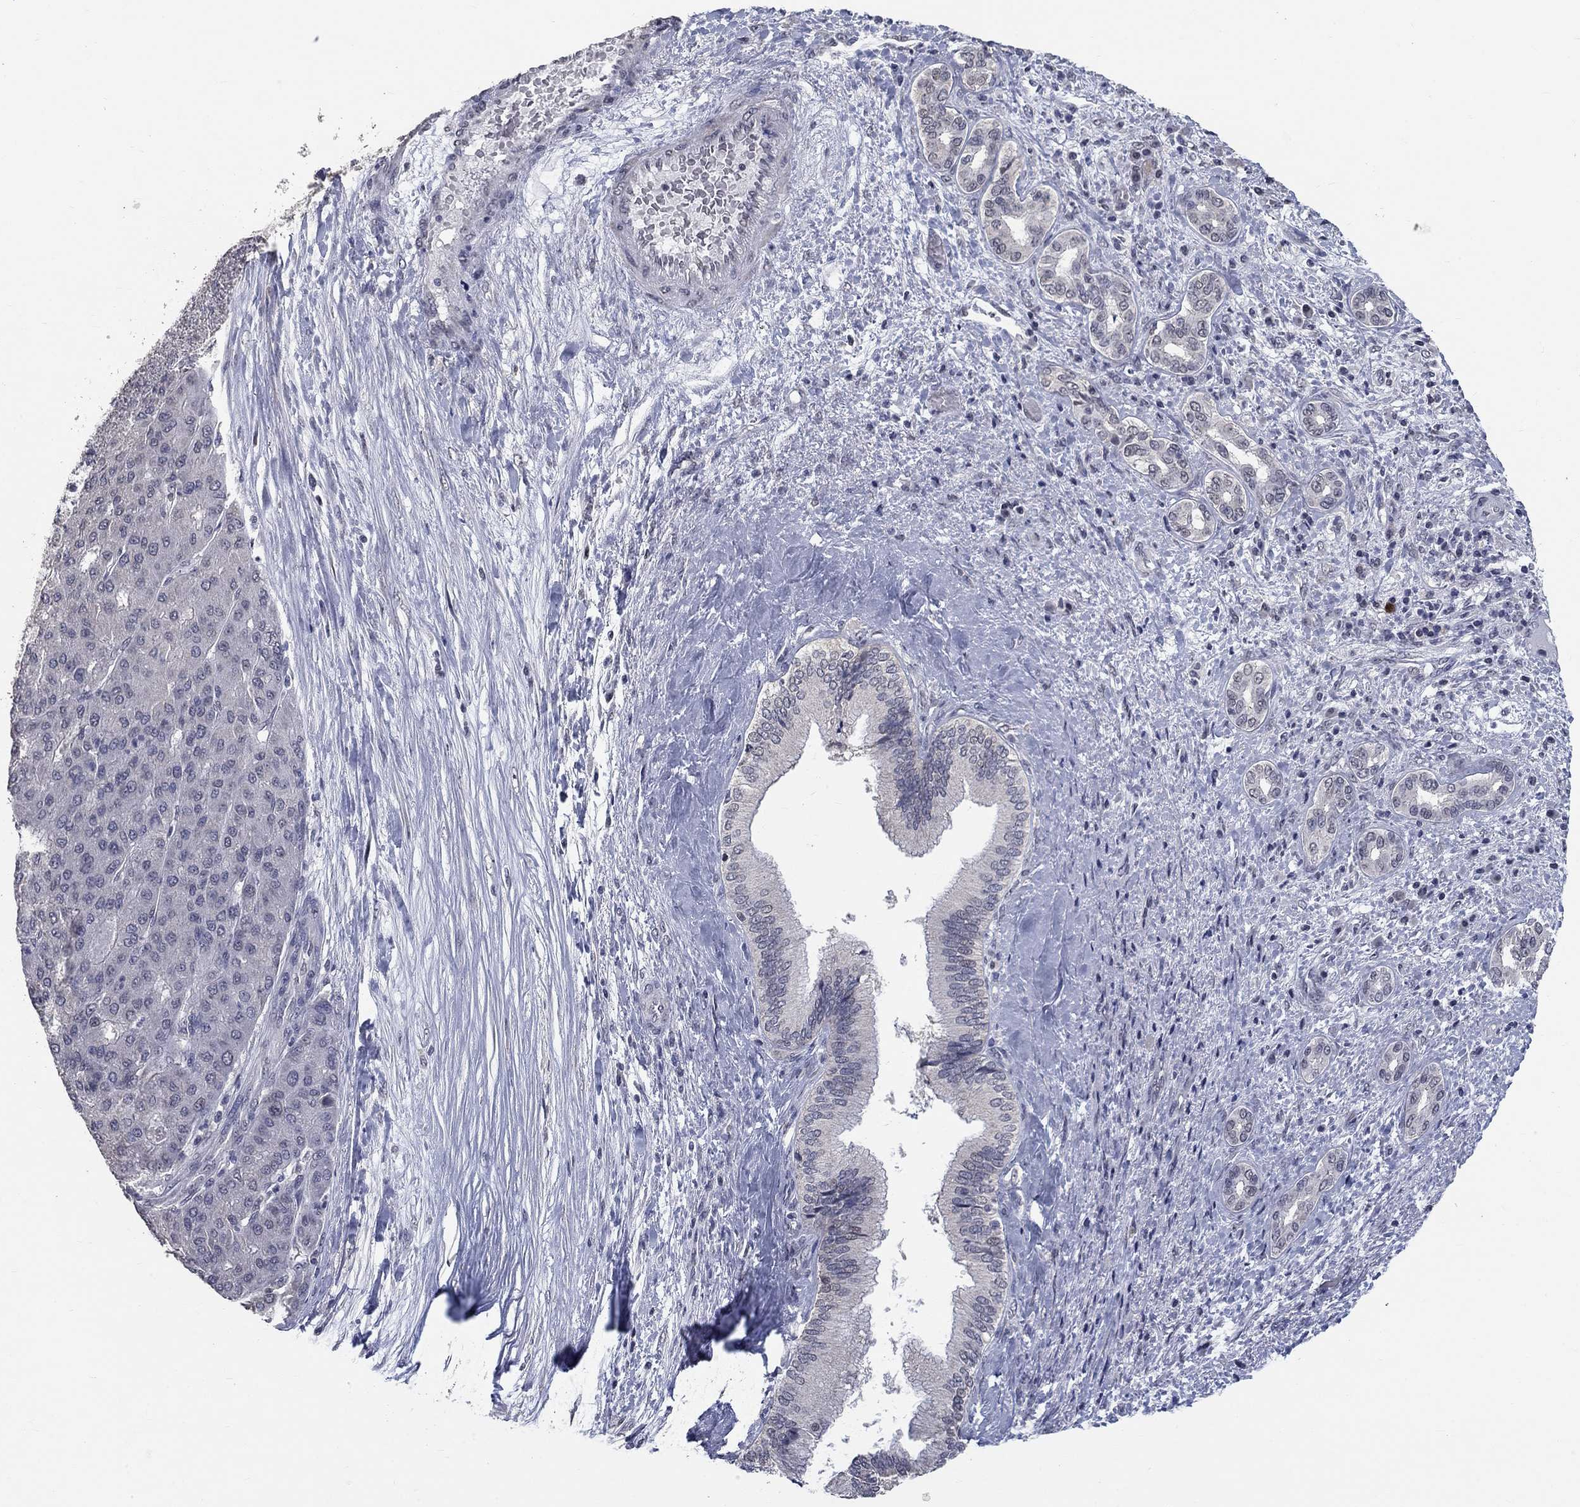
{"staining": {"intensity": "negative", "quantity": "none", "location": "none"}, "tissue": "liver cancer", "cell_type": "Tumor cells", "image_type": "cancer", "snomed": [{"axis": "morphology", "description": "Carcinoma, Hepatocellular, NOS"}, {"axis": "topography", "description": "Liver"}], "caption": "DAB (3,3'-diaminobenzidine) immunohistochemical staining of human liver cancer exhibits no significant positivity in tumor cells.", "gene": "SPATA33", "patient": {"sex": "male", "age": 65}}